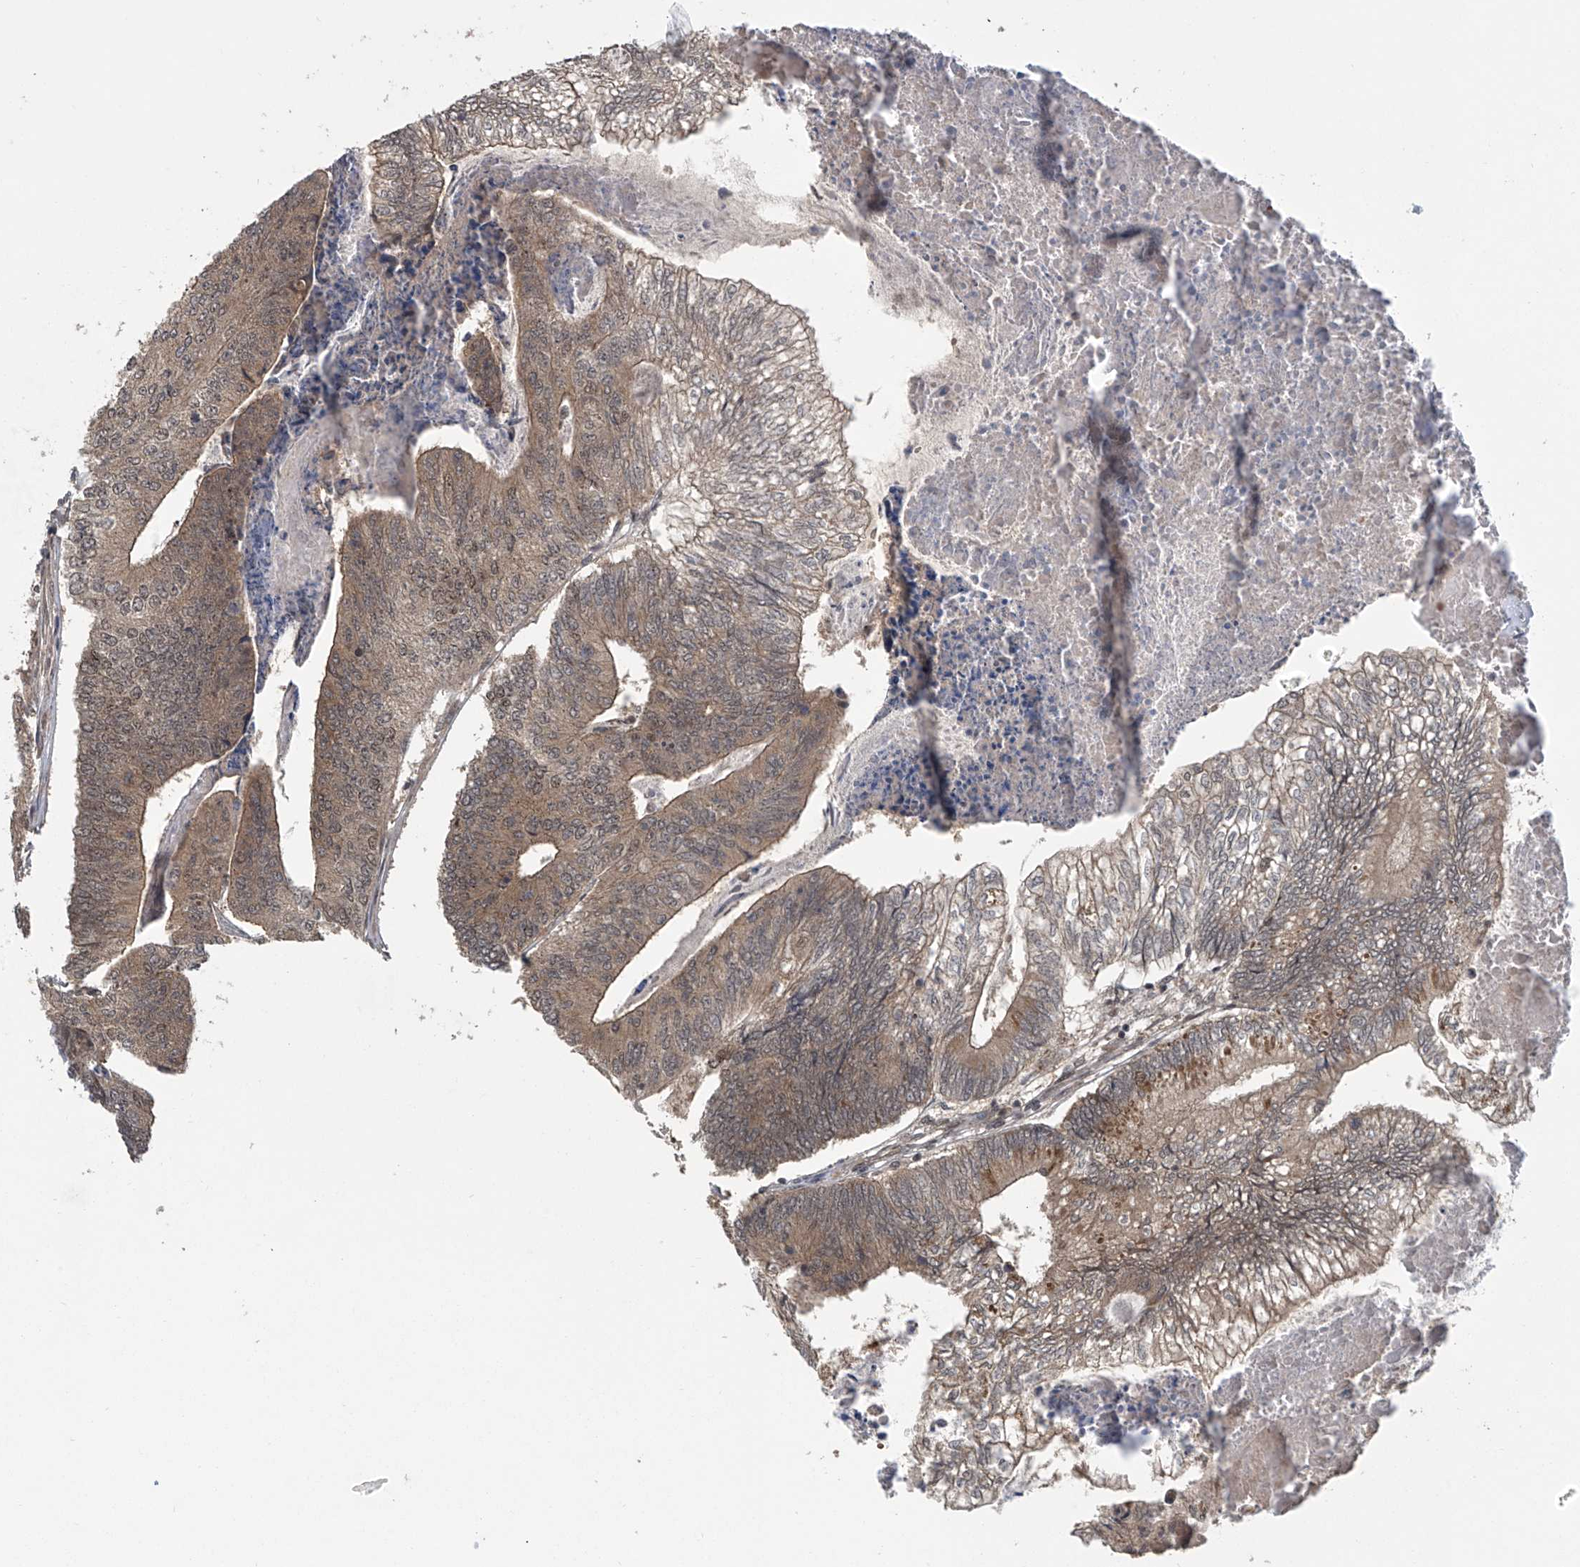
{"staining": {"intensity": "moderate", "quantity": ">75%", "location": "cytoplasmic/membranous"}, "tissue": "colorectal cancer", "cell_type": "Tumor cells", "image_type": "cancer", "snomed": [{"axis": "morphology", "description": "Adenocarcinoma, NOS"}, {"axis": "topography", "description": "Colon"}], "caption": "High-power microscopy captured an immunohistochemistry (IHC) image of colorectal cancer (adenocarcinoma), revealing moderate cytoplasmic/membranous staining in about >75% of tumor cells.", "gene": "ABHD13", "patient": {"sex": "female", "age": 67}}